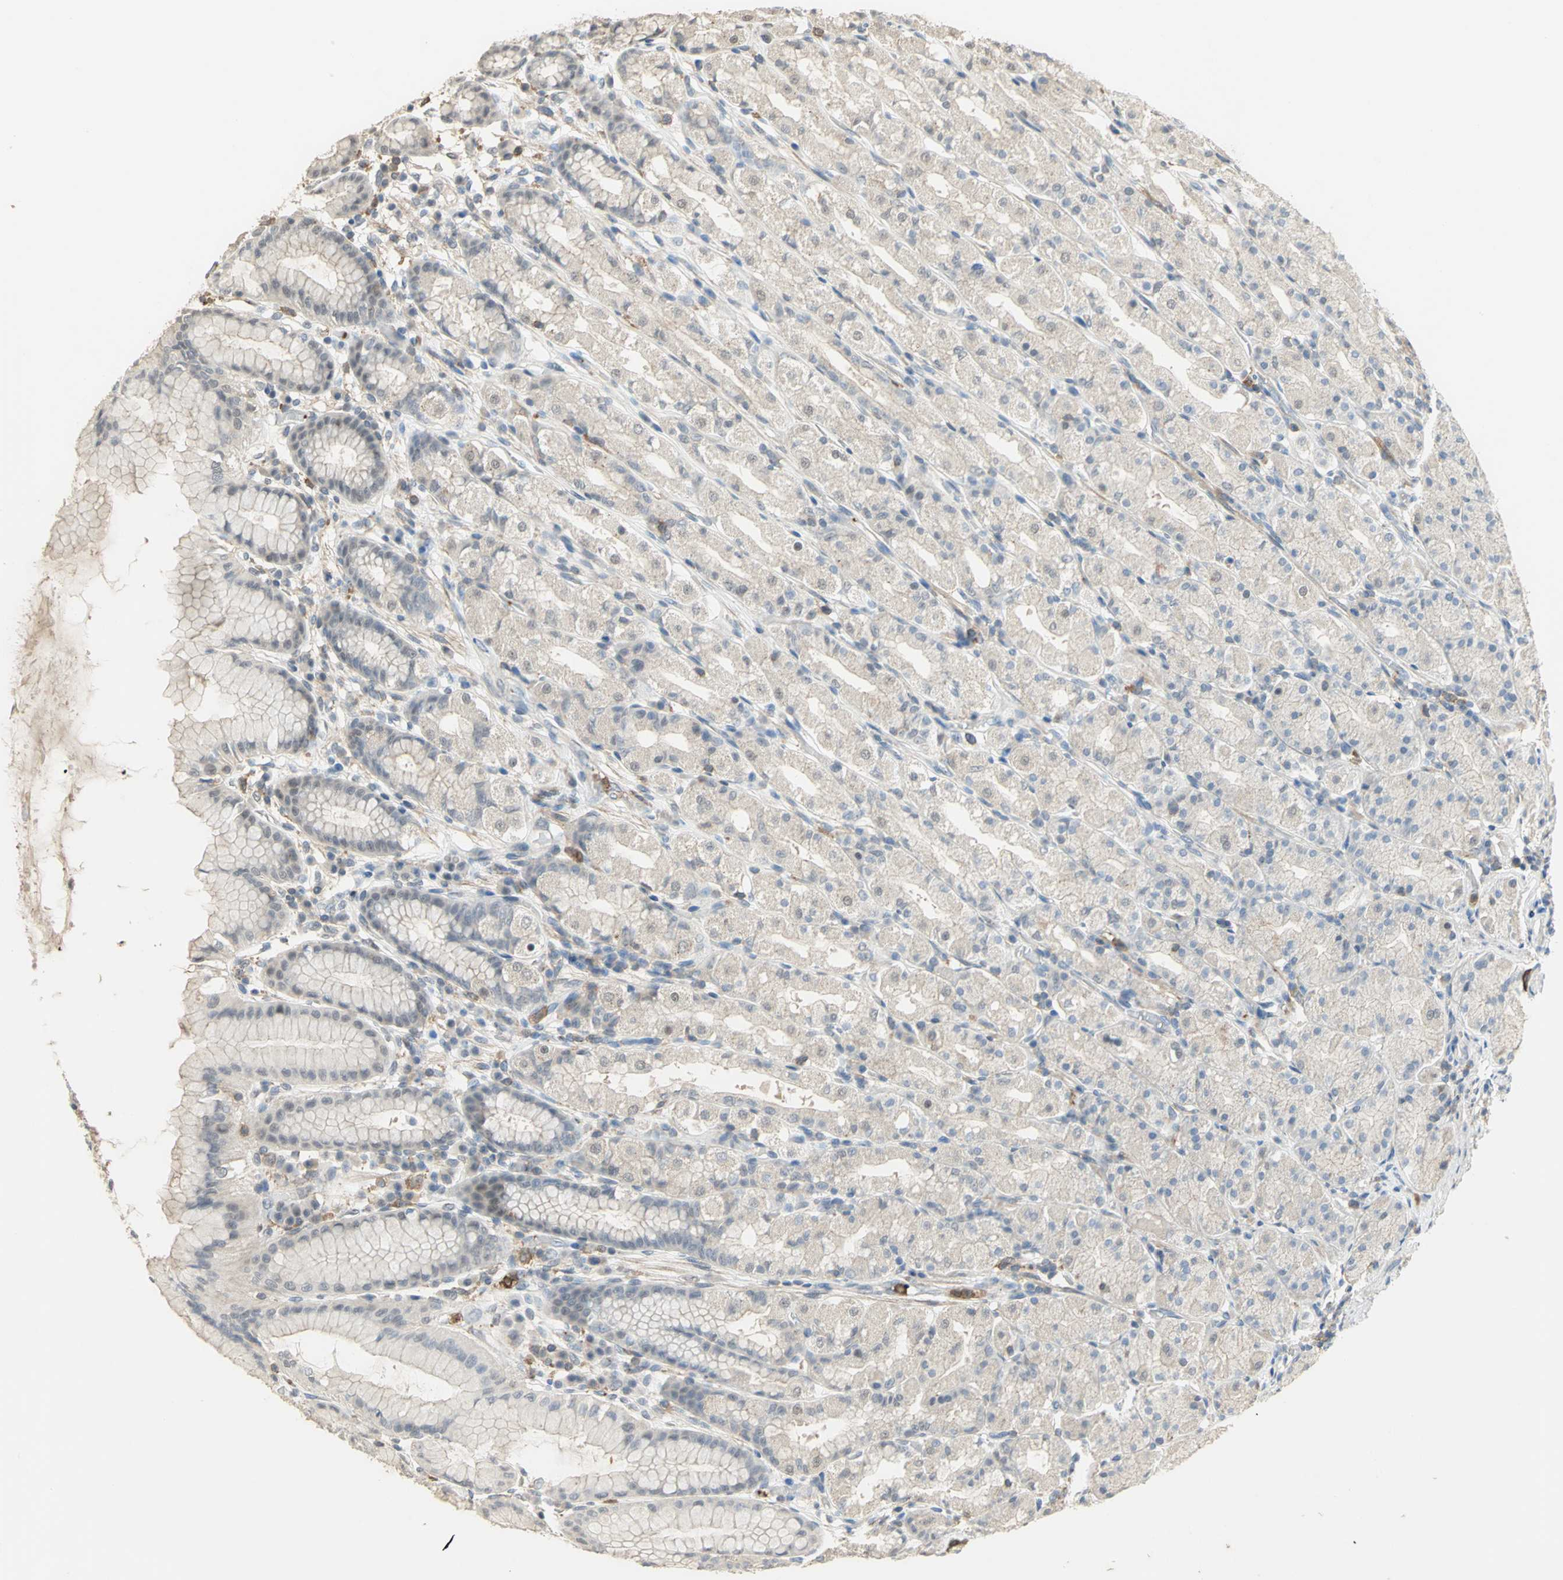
{"staining": {"intensity": "negative", "quantity": "none", "location": "none"}, "tissue": "stomach", "cell_type": "Glandular cells", "image_type": "normal", "snomed": [{"axis": "morphology", "description": "Normal tissue, NOS"}, {"axis": "topography", "description": "Stomach, upper"}], "caption": "Glandular cells are negative for protein expression in unremarkable human stomach. Nuclei are stained in blue.", "gene": "SKAP2", "patient": {"sex": "male", "age": 68}}